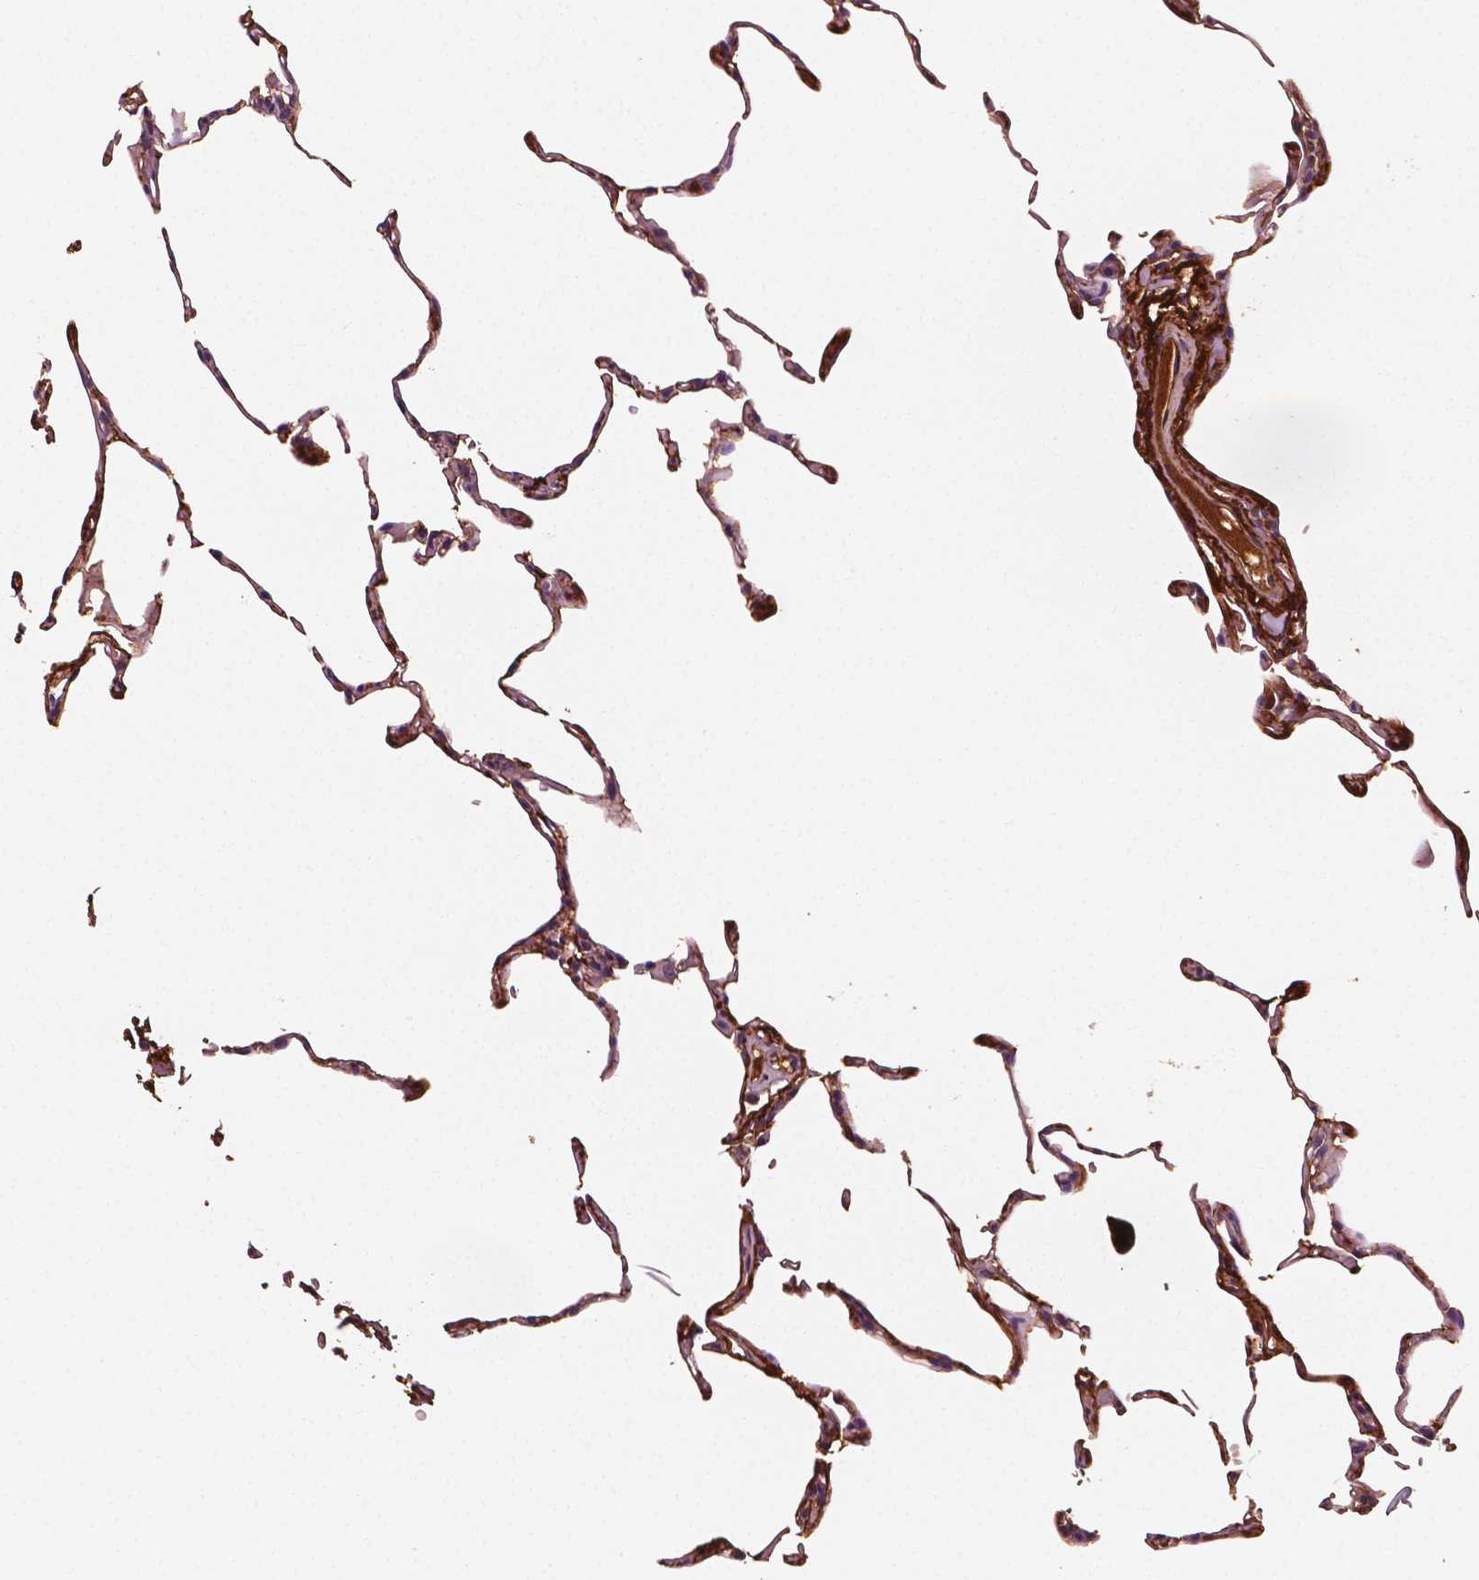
{"staining": {"intensity": "moderate", "quantity": "25%-75%", "location": "cytoplasmic/membranous,nuclear"}, "tissue": "lung", "cell_type": "Alveolar cells", "image_type": "normal", "snomed": [{"axis": "morphology", "description": "Normal tissue, NOS"}, {"axis": "topography", "description": "Lung"}], "caption": "Immunohistochemistry (IHC) of unremarkable lung exhibits medium levels of moderate cytoplasmic/membranous,nuclear expression in about 25%-75% of alveolar cells.", "gene": "FBLN1", "patient": {"sex": "female", "age": 57}}